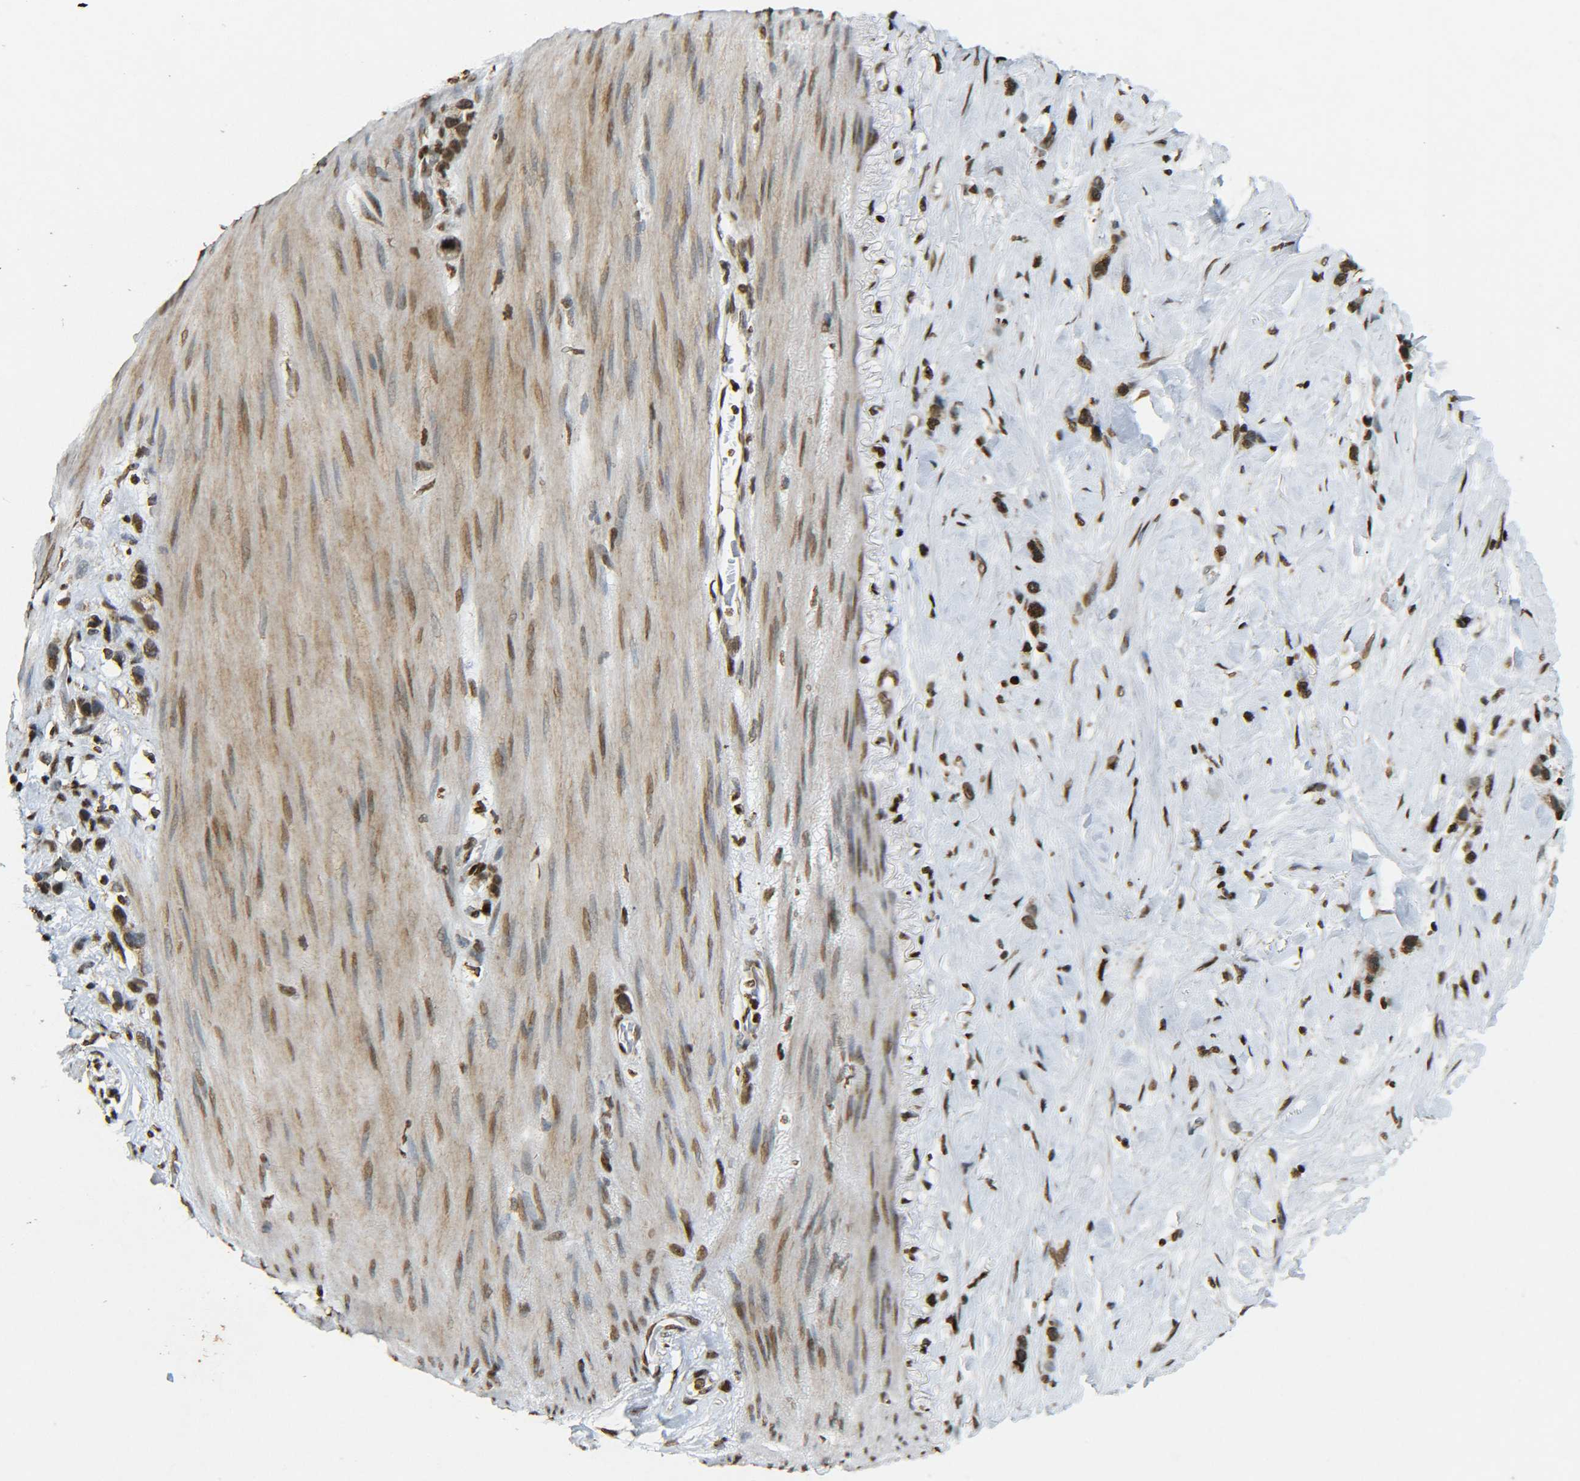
{"staining": {"intensity": "moderate", "quantity": ">75%", "location": "nuclear"}, "tissue": "stomach cancer", "cell_type": "Tumor cells", "image_type": "cancer", "snomed": [{"axis": "morphology", "description": "Normal tissue, NOS"}, {"axis": "morphology", "description": "Adenocarcinoma, NOS"}, {"axis": "morphology", "description": "Adenocarcinoma, High grade"}, {"axis": "topography", "description": "Stomach, upper"}, {"axis": "topography", "description": "Stomach"}], "caption": "A brown stain labels moderate nuclear positivity of a protein in human stomach cancer tumor cells. (Stains: DAB in brown, nuclei in blue, Microscopy: brightfield microscopy at high magnification).", "gene": "NEUROG2", "patient": {"sex": "female", "age": 65}}